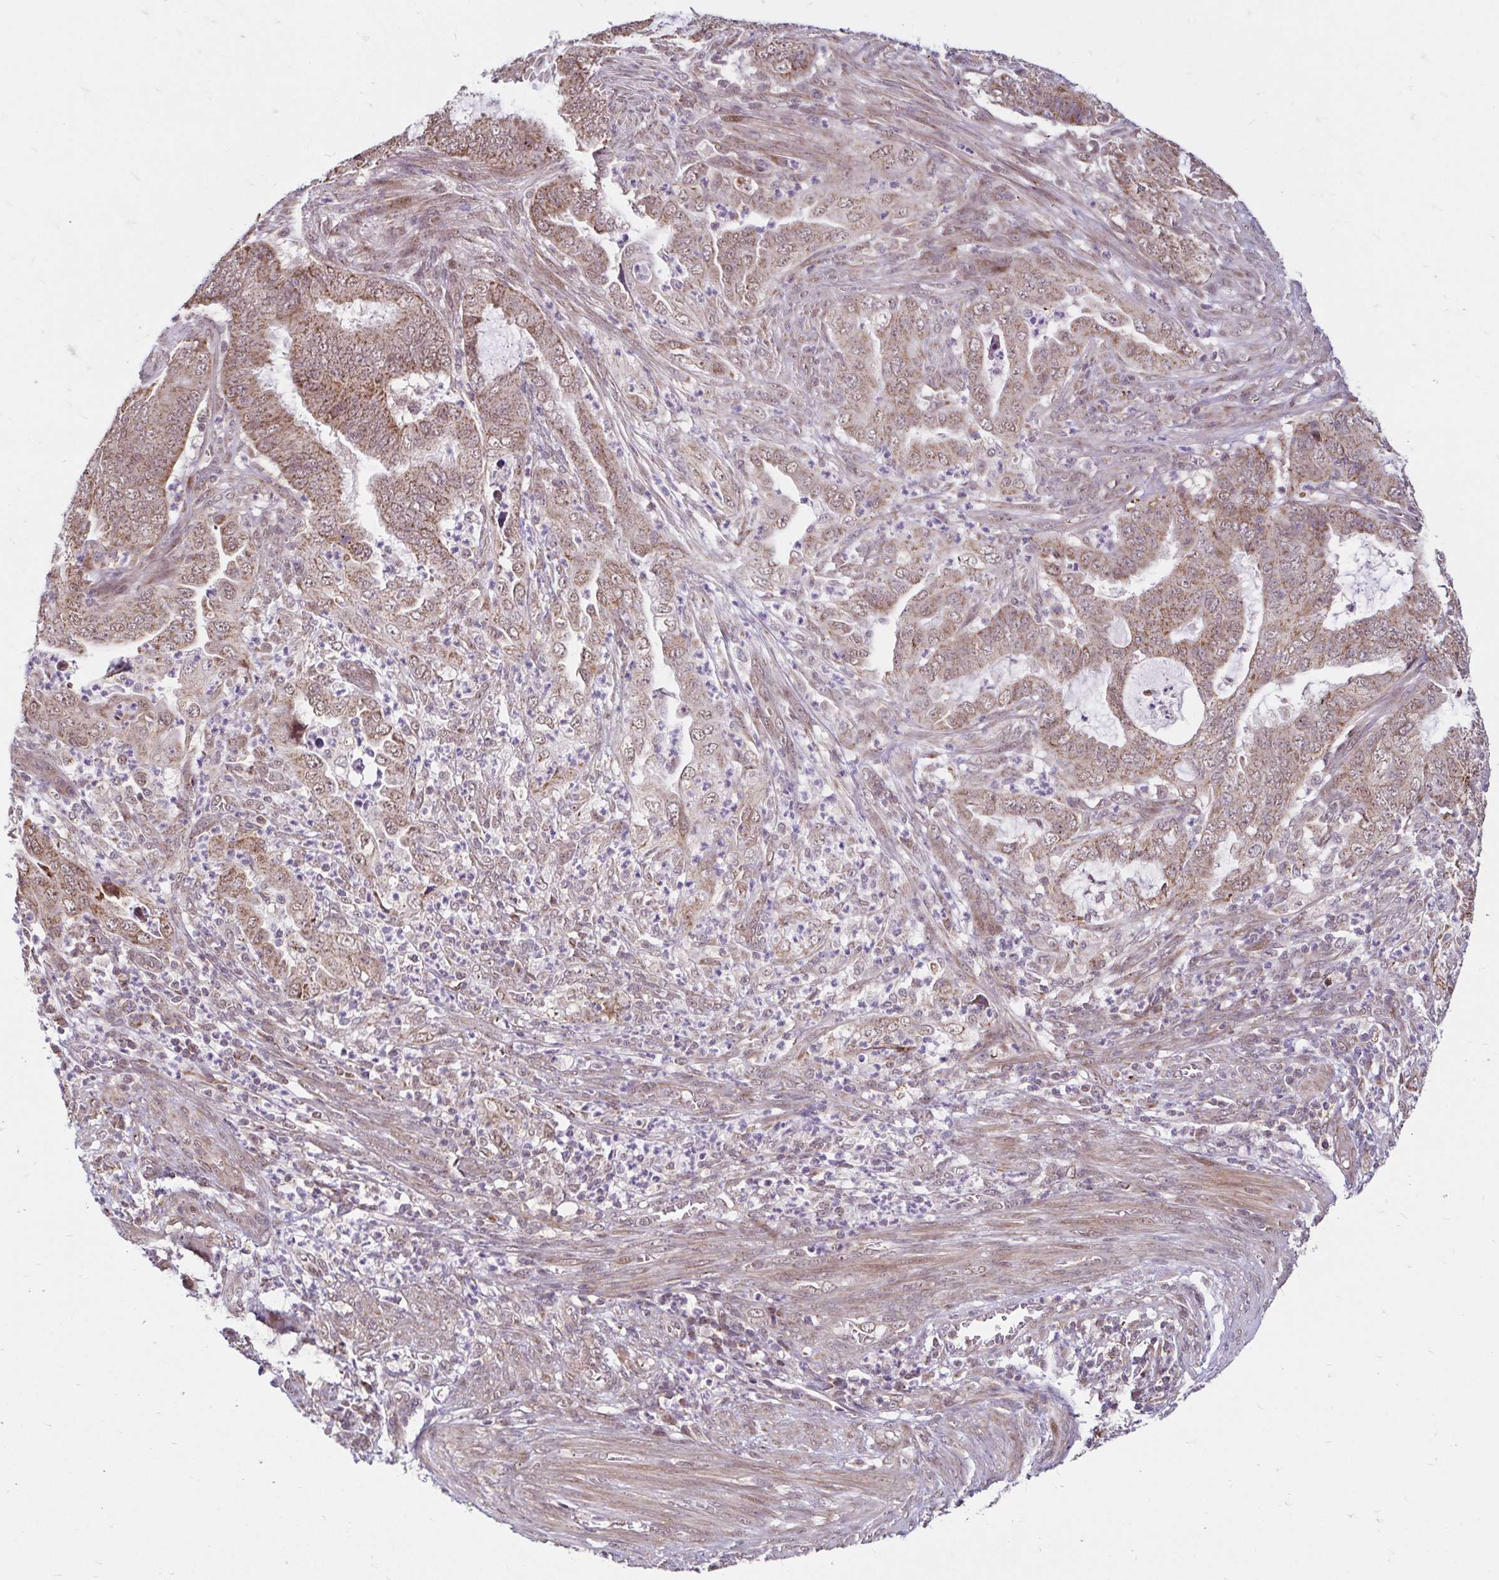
{"staining": {"intensity": "moderate", "quantity": ">75%", "location": "cytoplasmic/membranous"}, "tissue": "endometrial cancer", "cell_type": "Tumor cells", "image_type": "cancer", "snomed": [{"axis": "morphology", "description": "Adenocarcinoma, NOS"}, {"axis": "topography", "description": "Endometrium"}], "caption": "IHC staining of adenocarcinoma (endometrial), which reveals medium levels of moderate cytoplasmic/membranous staining in approximately >75% of tumor cells indicating moderate cytoplasmic/membranous protein expression. The staining was performed using DAB (3,3'-diaminobenzidine) (brown) for protein detection and nuclei were counterstained in hematoxylin (blue).", "gene": "TIMM50", "patient": {"sex": "female", "age": 51}}